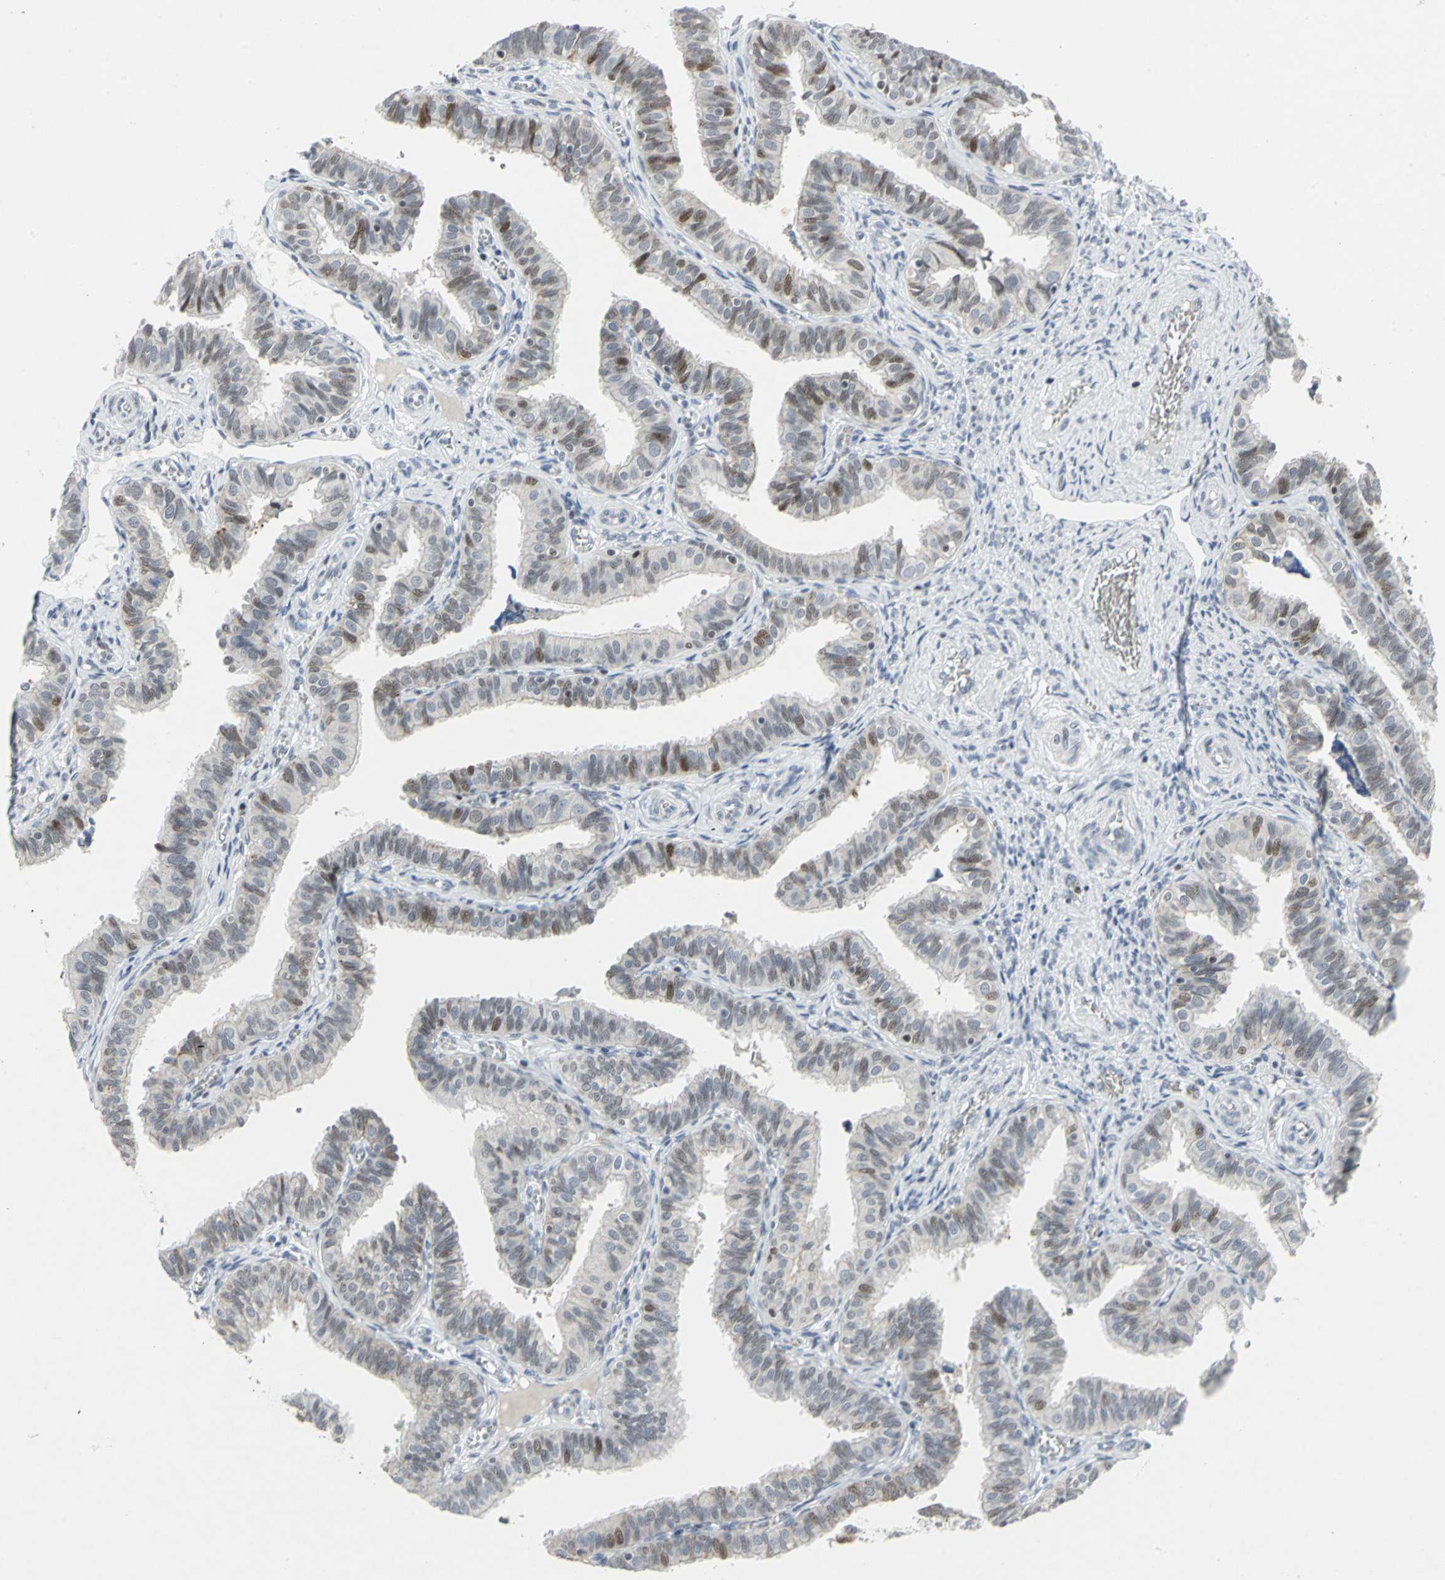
{"staining": {"intensity": "moderate", "quantity": "25%-75%", "location": "cytoplasmic/membranous"}, "tissue": "fallopian tube", "cell_type": "Glandular cells", "image_type": "normal", "snomed": [{"axis": "morphology", "description": "Normal tissue, NOS"}, {"axis": "topography", "description": "Fallopian tube"}], "caption": "Immunohistochemical staining of unremarkable human fallopian tube shows medium levels of moderate cytoplasmic/membranous expression in approximately 25%-75% of glandular cells. (Brightfield microscopy of DAB IHC at high magnification).", "gene": "RPA1", "patient": {"sex": "female", "age": 46}}